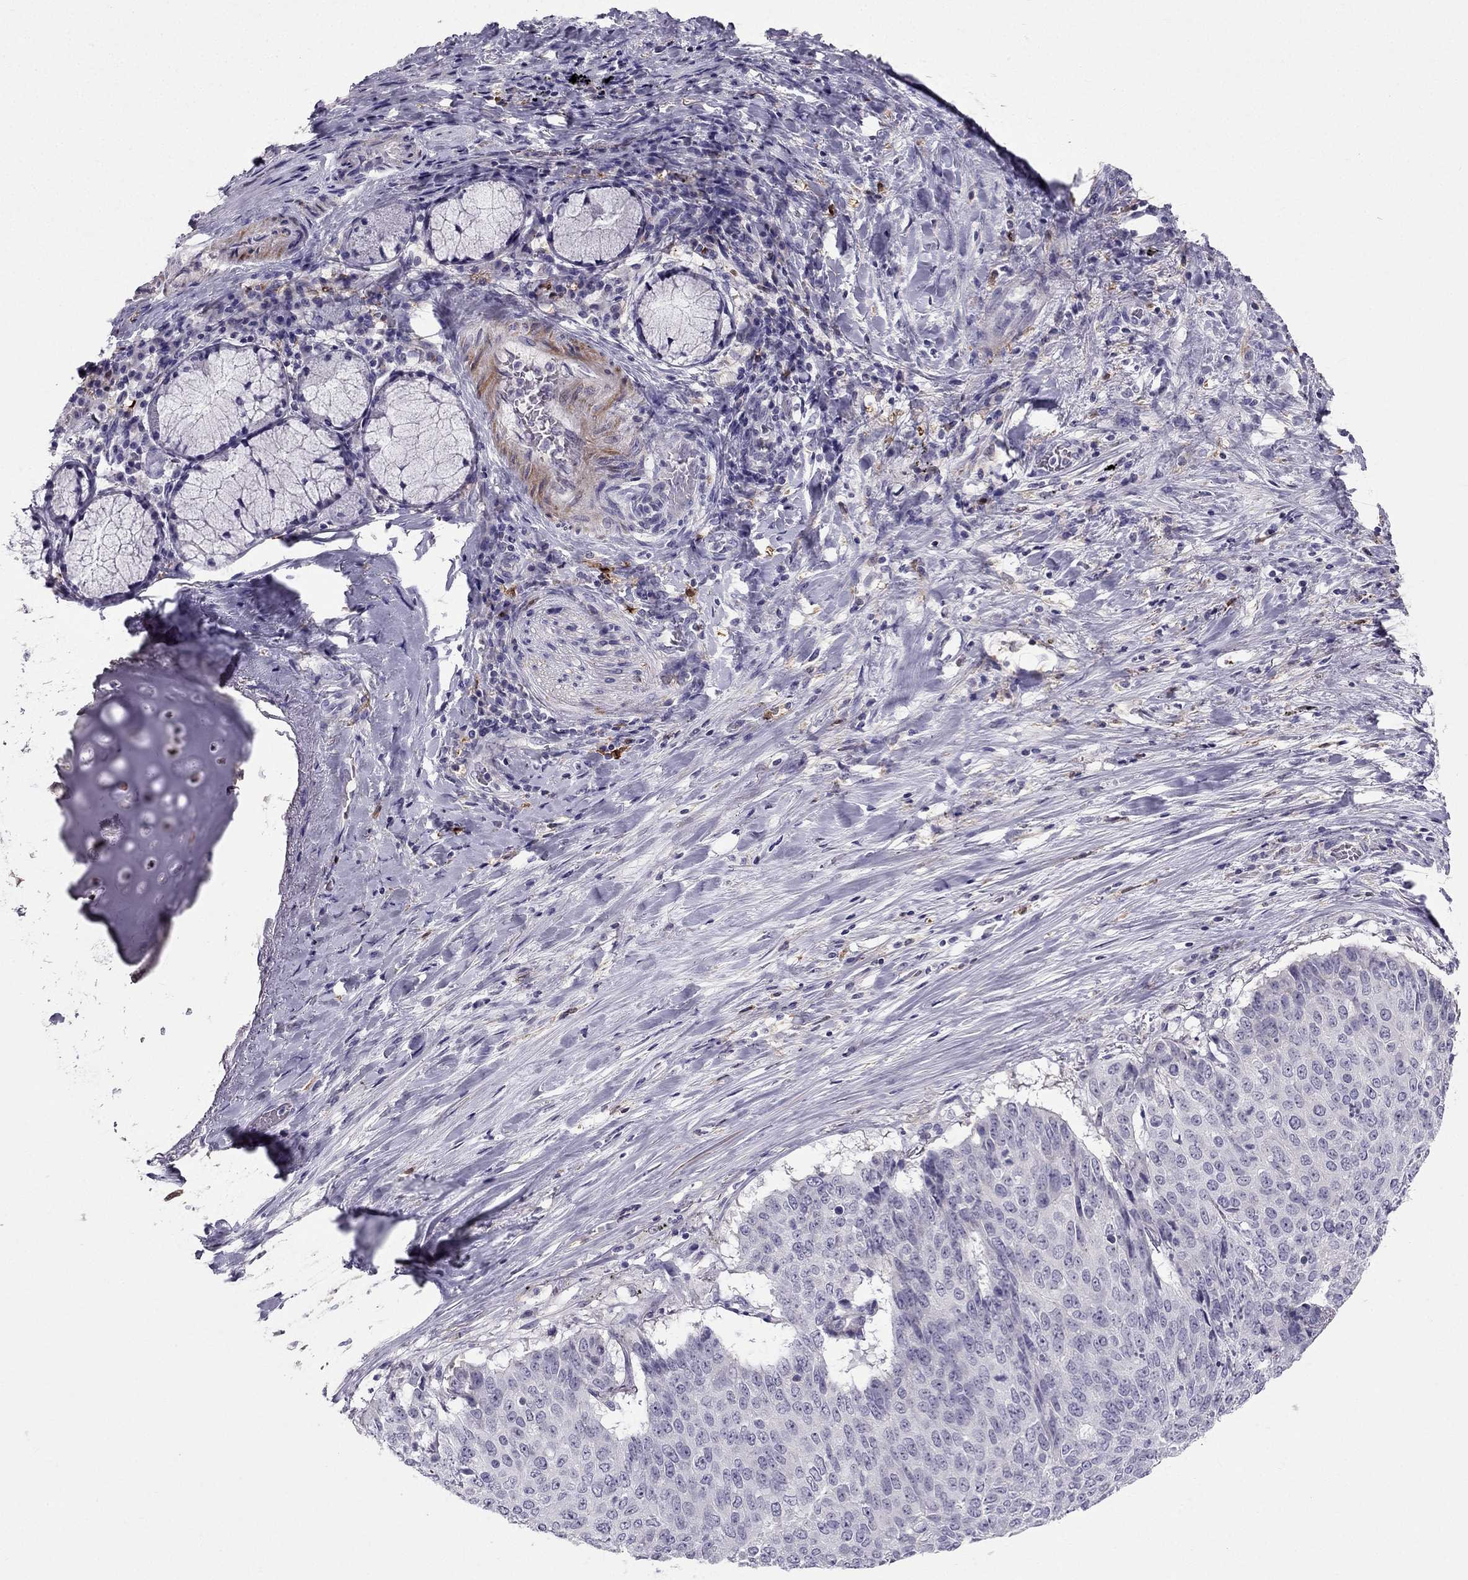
{"staining": {"intensity": "negative", "quantity": "none", "location": "none"}, "tissue": "lung cancer", "cell_type": "Tumor cells", "image_type": "cancer", "snomed": [{"axis": "morphology", "description": "Normal tissue, NOS"}, {"axis": "morphology", "description": "Squamous cell carcinoma, NOS"}, {"axis": "topography", "description": "Bronchus"}, {"axis": "topography", "description": "Lung"}], "caption": "This is a photomicrograph of immunohistochemistry (IHC) staining of squamous cell carcinoma (lung), which shows no expression in tumor cells.", "gene": "LMTK3", "patient": {"sex": "male", "age": 64}}